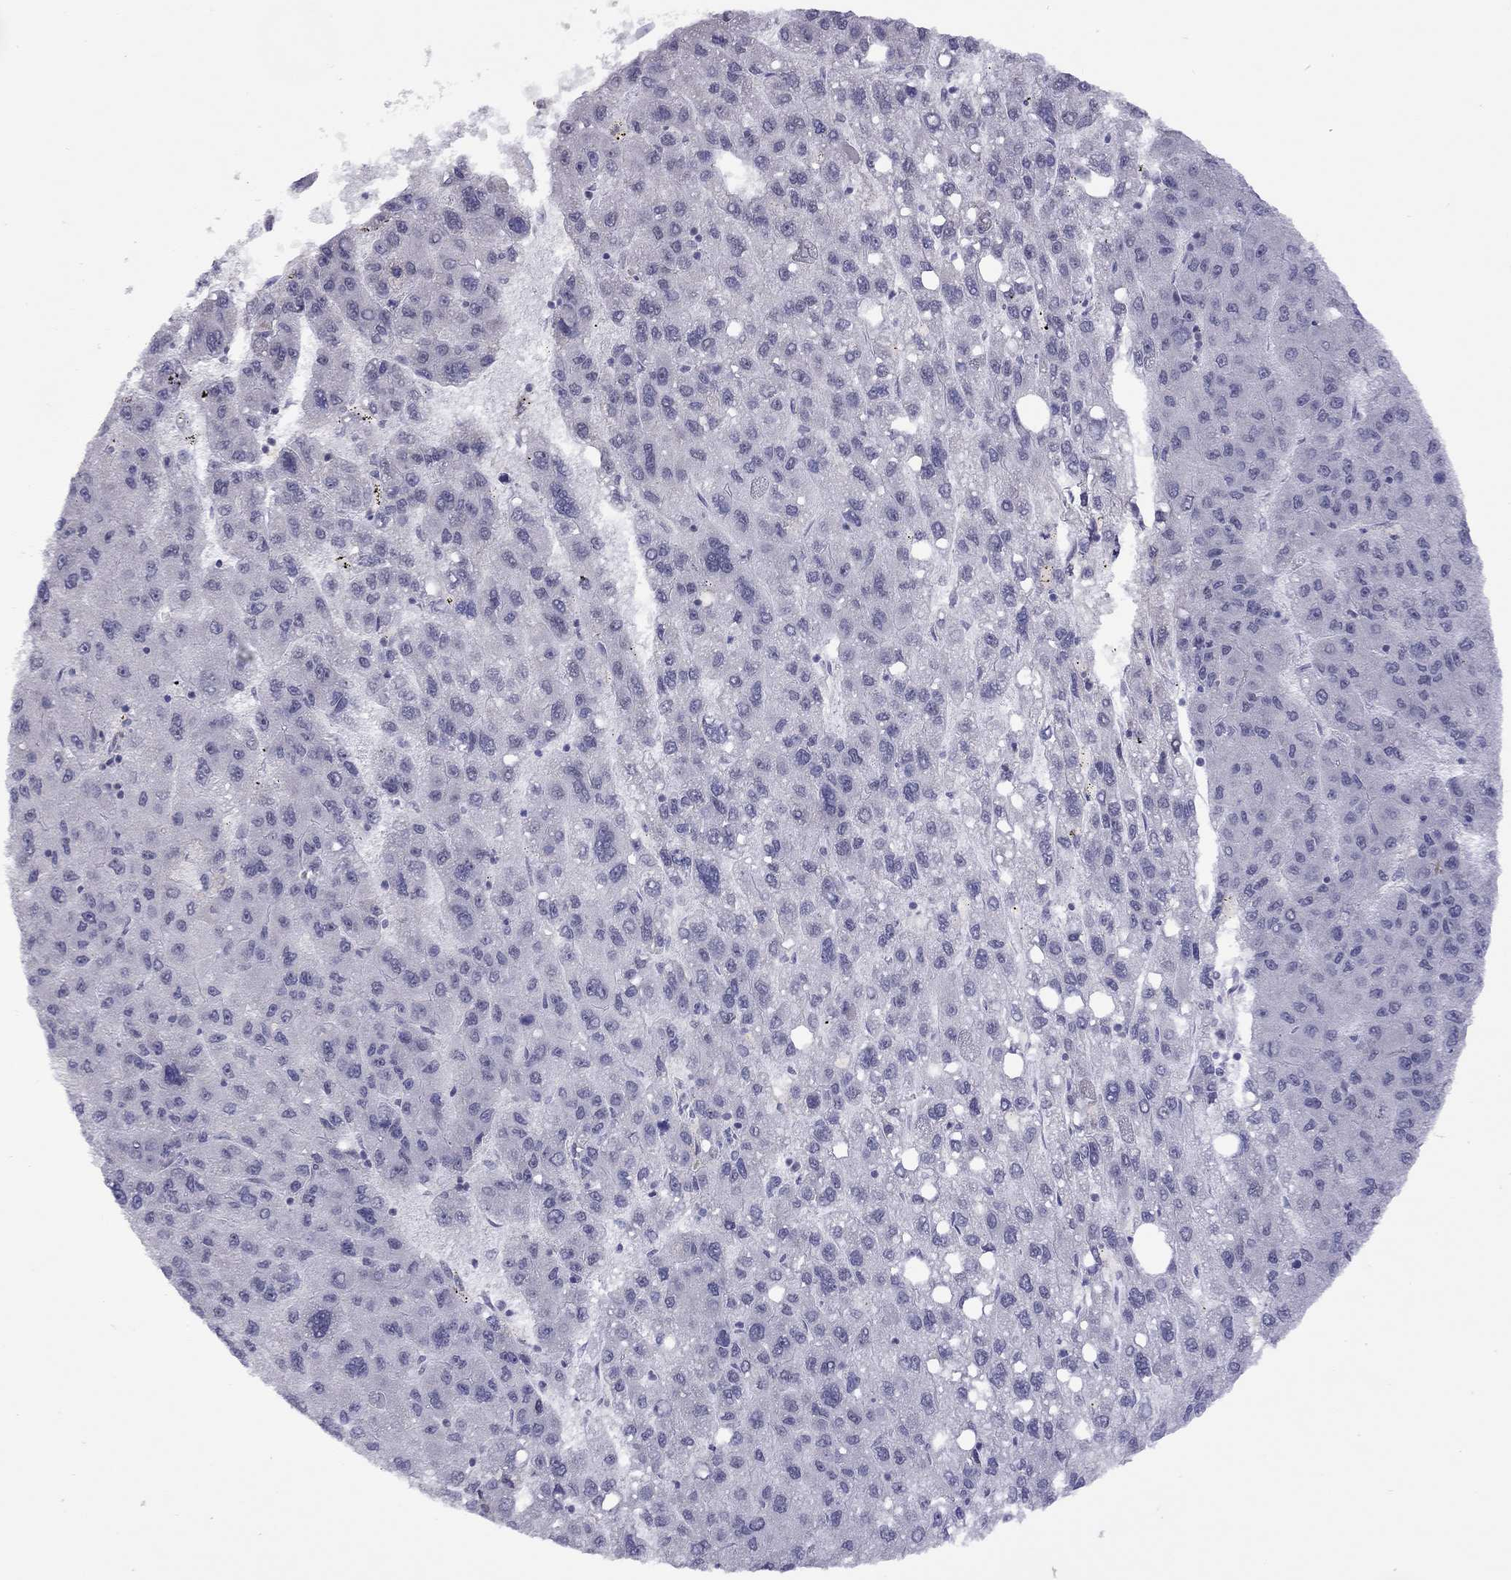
{"staining": {"intensity": "negative", "quantity": "none", "location": "none"}, "tissue": "liver cancer", "cell_type": "Tumor cells", "image_type": "cancer", "snomed": [{"axis": "morphology", "description": "Carcinoma, Hepatocellular, NOS"}, {"axis": "topography", "description": "Liver"}], "caption": "The immunohistochemistry histopathology image has no significant positivity in tumor cells of liver cancer tissue.", "gene": "HES5", "patient": {"sex": "female", "age": 82}}